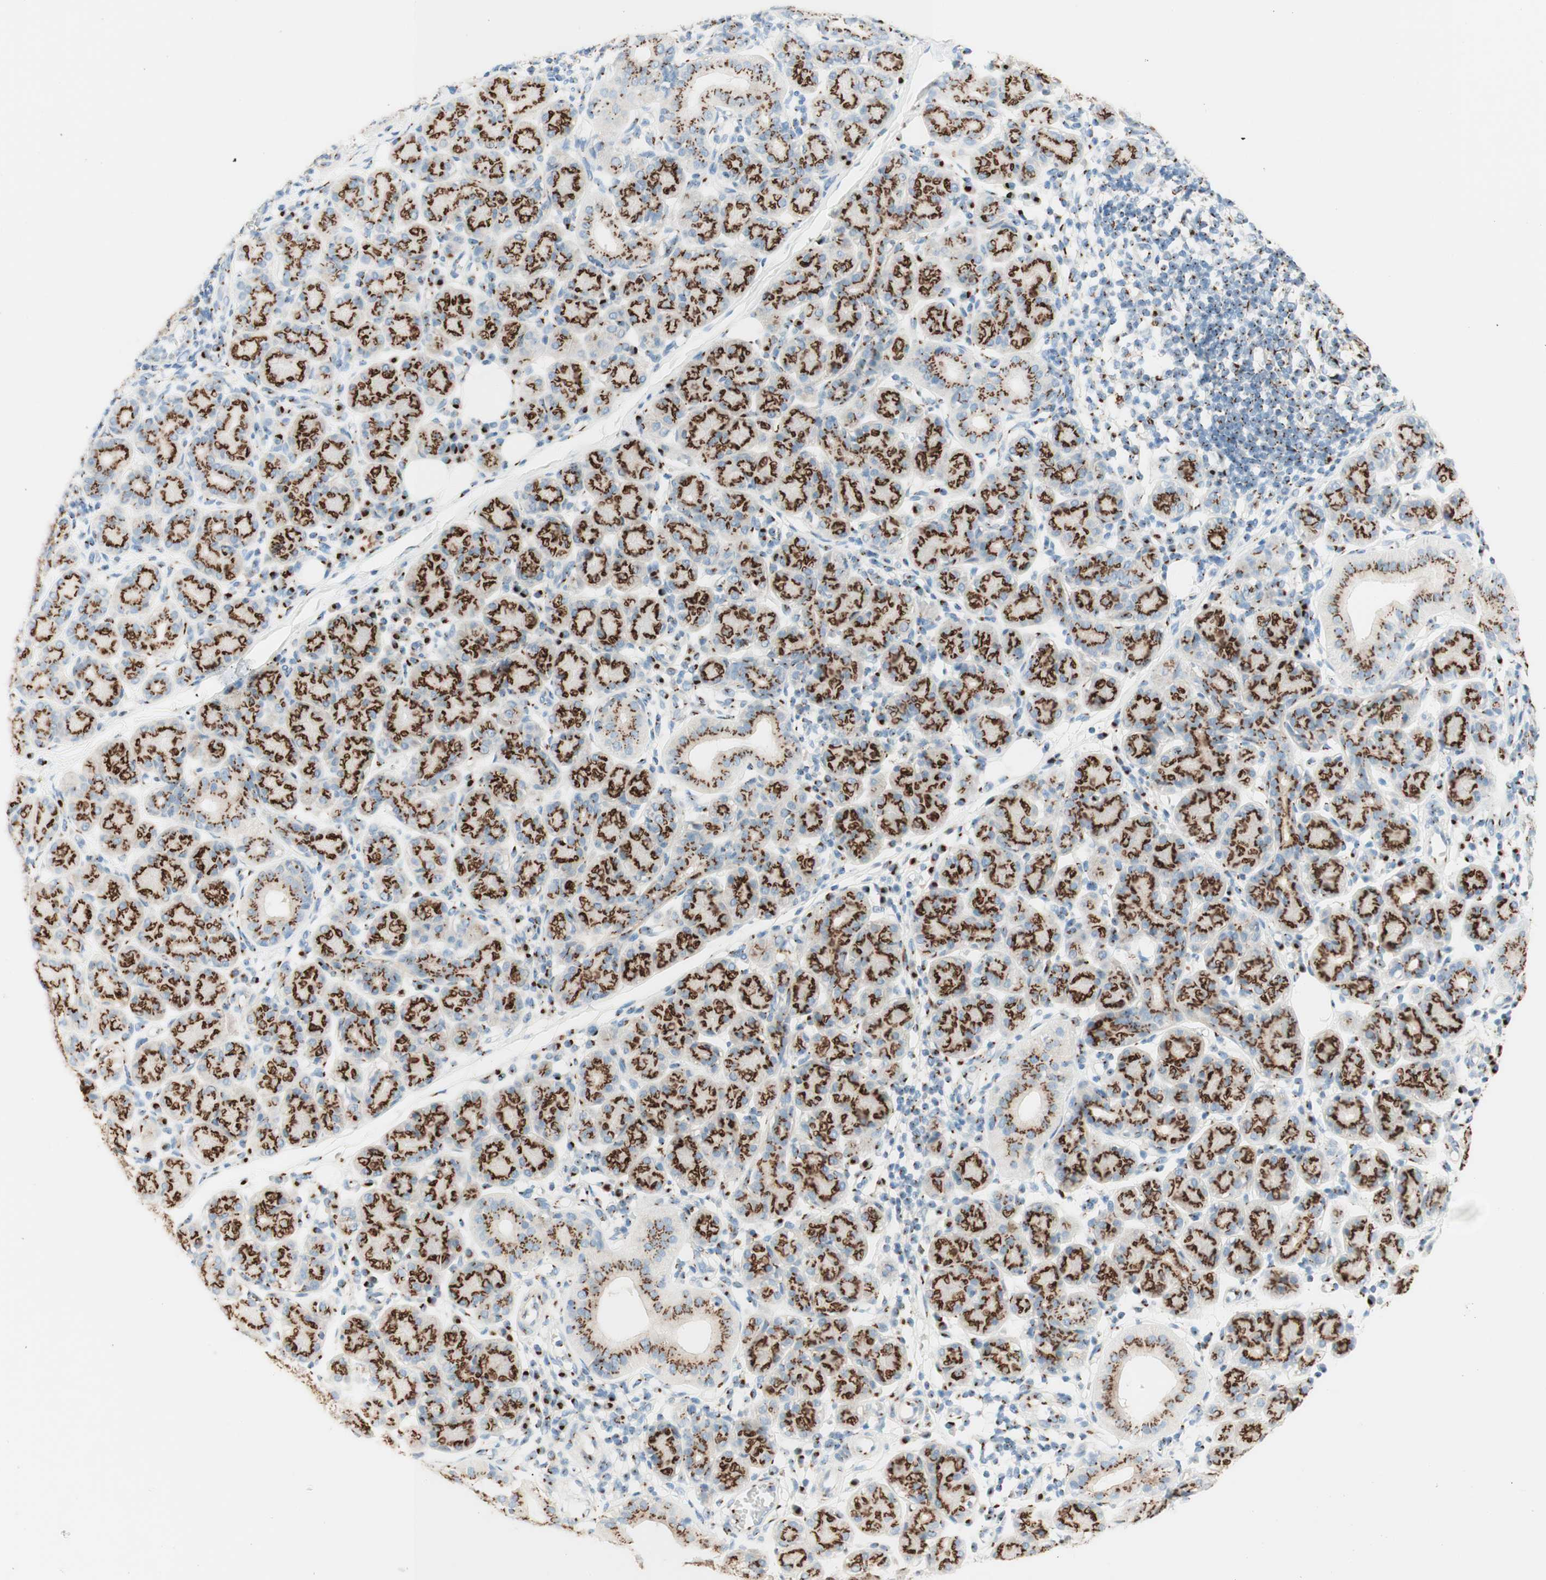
{"staining": {"intensity": "strong", "quantity": ">75%", "location": "cytoplasmic/membranous"}, "tissue": "salivary gland", "cell_type": "Glandular cells", "image_type": "normal", "snomed": [{"axis": "morphology", "description": "Normal tissue, NOS"}, {"axis": "morphology", "description": "Inflammation, NOS"}, {"axis": "topography", "description": "Lymph node"}, {"axis": "topography", "description": "Salivary gland"}], "caption": "IHC (DAB (3,3'-diaminobenzidine)) staining of benign human salivary gland demonstrates strong cytoplasmic/membranous protein expression in approximately >75% of glandular cells.", "gene": "GOLGB1", "patient": {"sex": "male", "age": 3}}